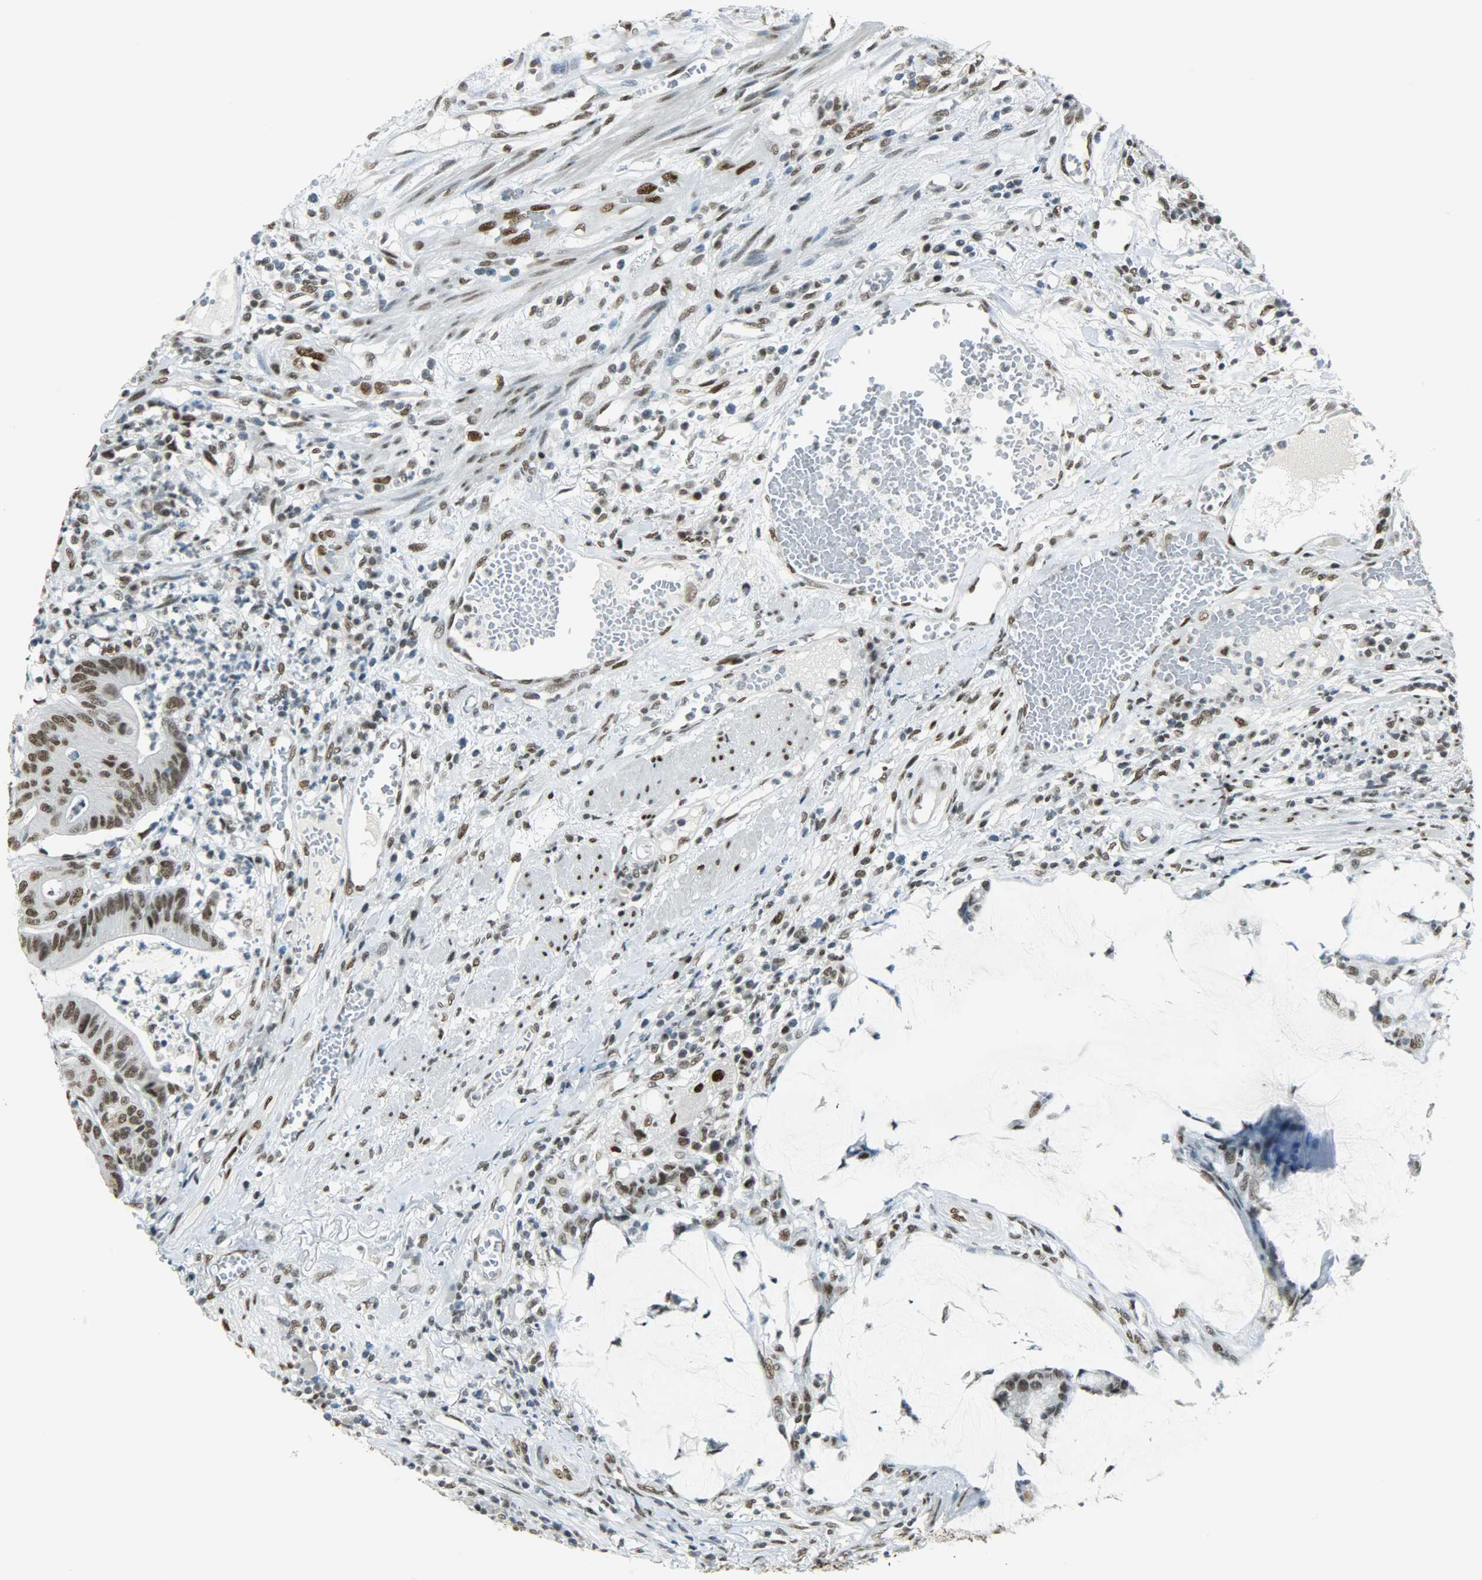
{"staining": {"intensity": "strong", "quantity": ">75%", "location": "nuclear"}, "tissue": "colorectal cancer", "cell_type": "Tumor cells", "image_type": "cancer", "snomed": [{"axis": "morphology", "description": "Adenocarcinoma, NOS"}, {"axis": "topography", "description": "Colon"}], "caption": "Protein positivity by immunohistochemistry demonstrates strong nuclear staining in approximately >75% of tumor cells in colorectal adenocarcinoma. (Stains: DAB in brown, nuclei in blue, Microscopy: brightfield microscopy at high magnification).", "gene": "MYEF2", "patient": {"sex": "female", "age": 84}}